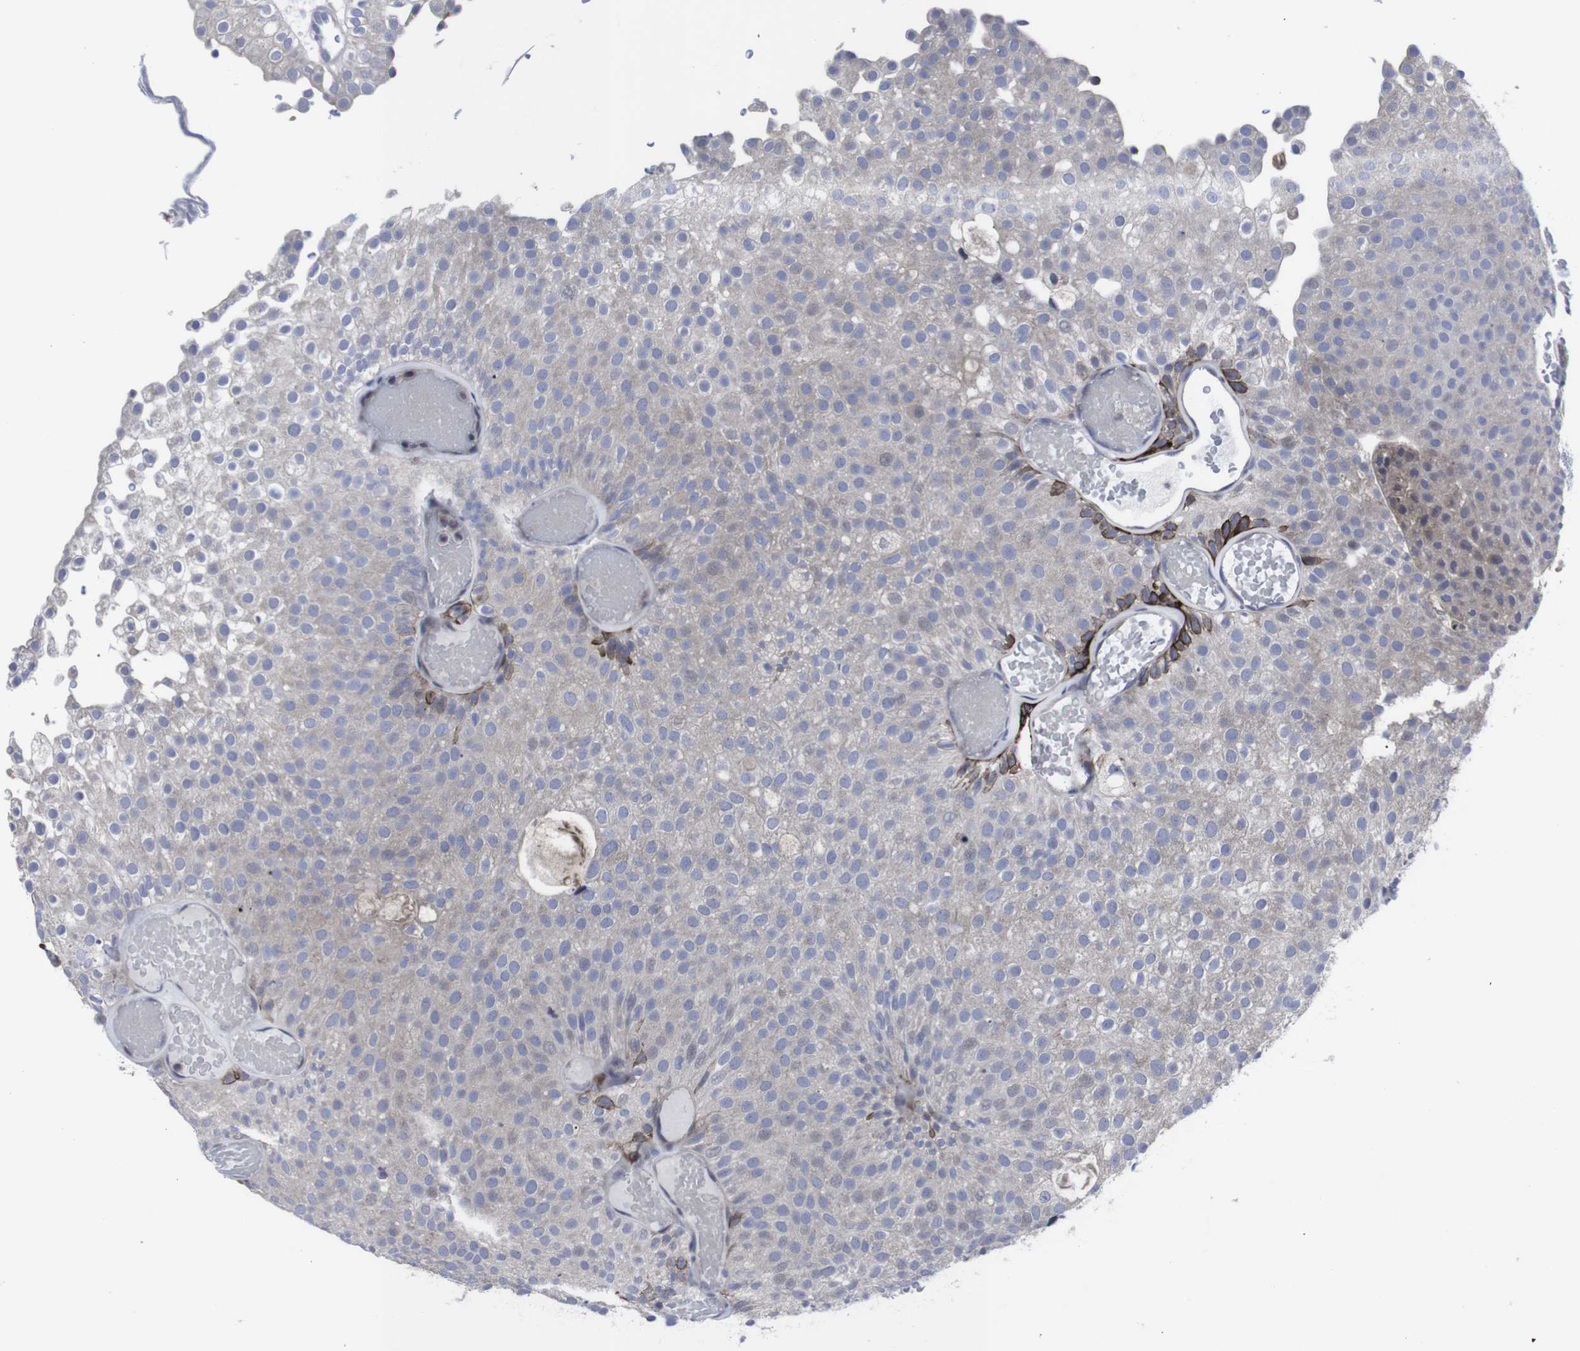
{"staining": {"intensity": "strong", "quantity": "<25%", "location": "cytoplasmic/membranous"}, "tissue": "urothelial cancer", "cell_type": "Tumor cells", "image_type": "cancer", "snomed": [{"axis": "morphology", "description": "Urothelial carcinoma, Low grade"}, {"axis": "topography", "description": "Urinary bladder"}], "caption": "Protein staining of low-grade urothelial carcinoma tissue shows strong cytoplasmic/membranous expression in approximately <25% of tumor cells.", "gene": "HPRT1", "patient": {"sex": "male", "age": 78}}